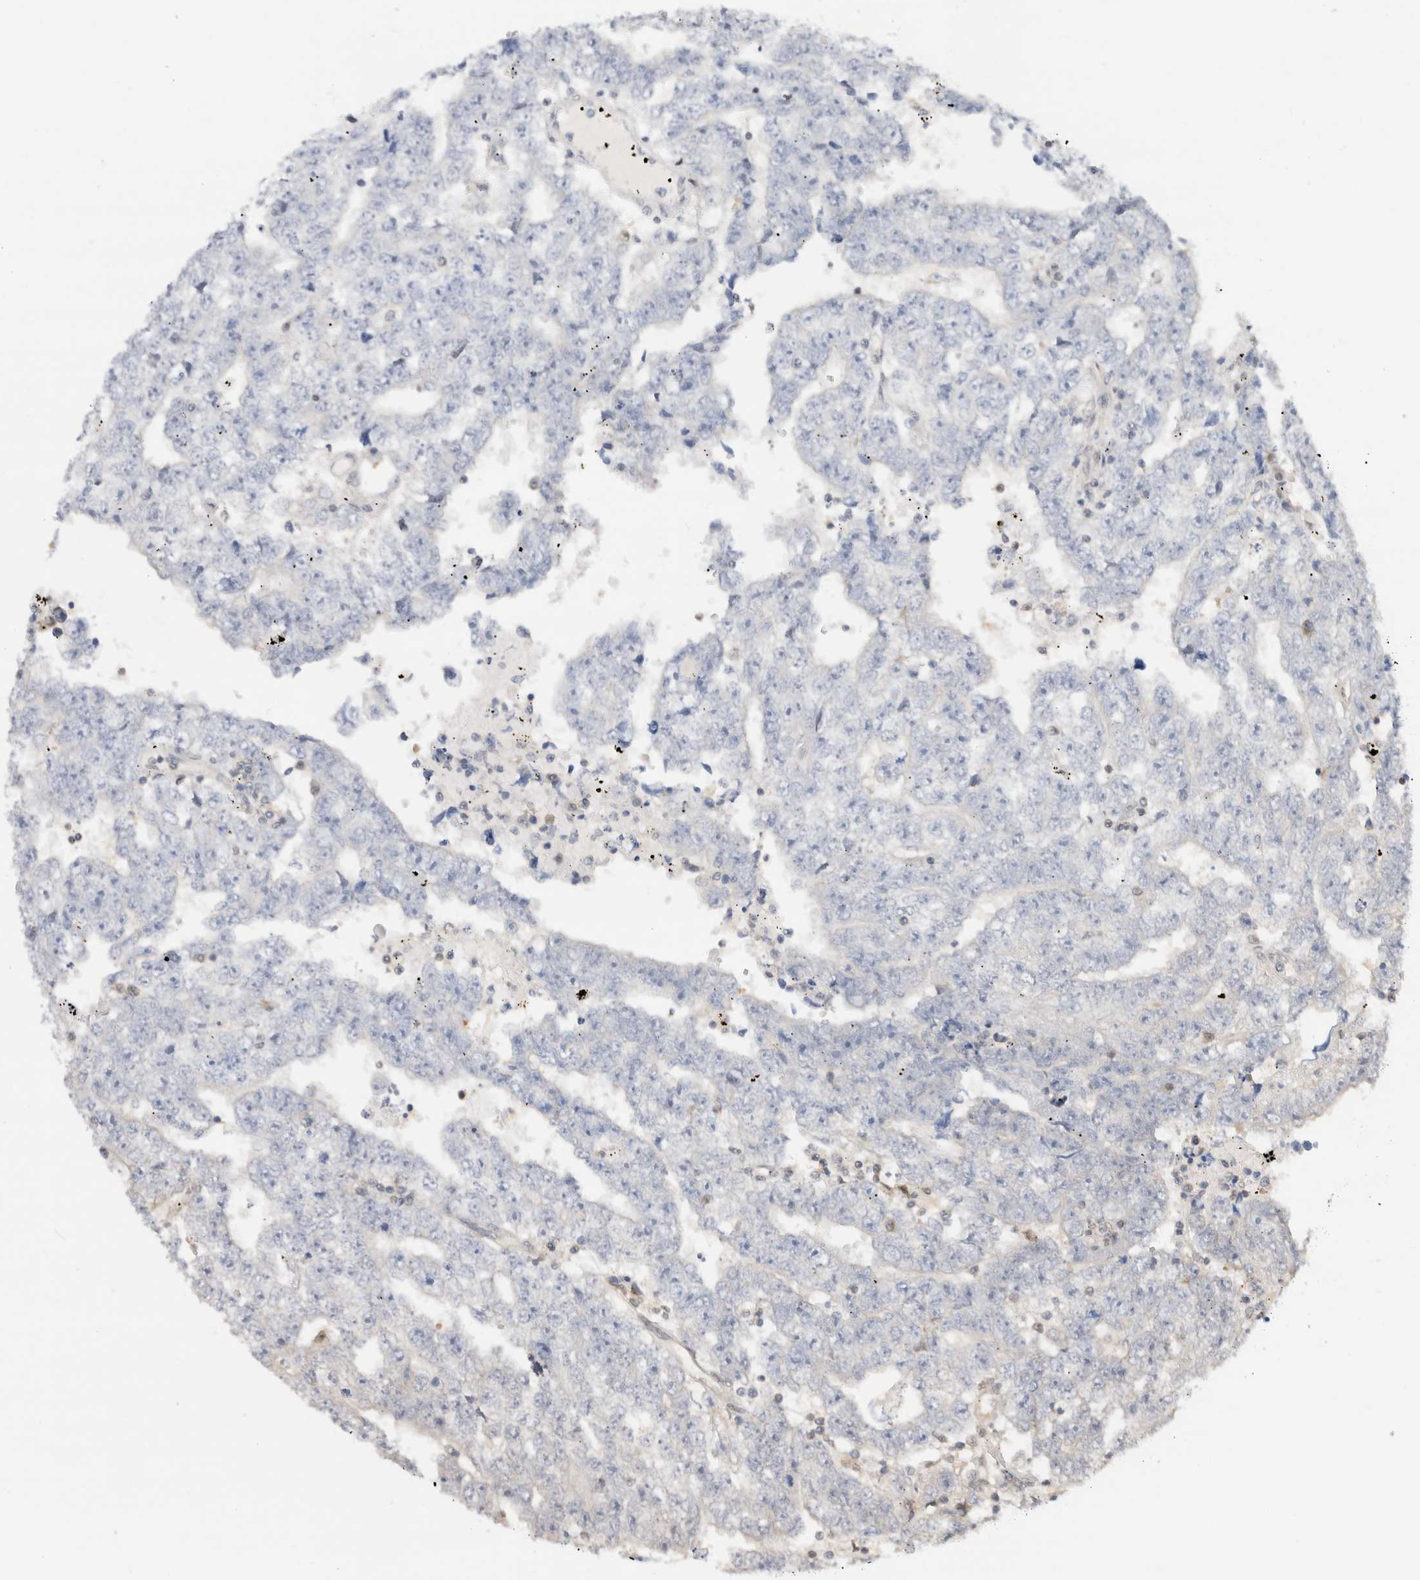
{"staining": {"intensity": "negative", "quantity": "none", "location": "none"}, "tissue": "testis cancer", "cell_type": "Tumor cells", "image_type": "cancer", "snomed": [{"axis": "morphology", "description": "Carcinoma, Embryonal, NOS"}, {"axis": "topography", "description": "Testis"}], "caption": "Immunohistochemical staining of human testis cancer (embryonal carcinoma) exhibits no significant positivity in tumor cells.", "gene": "C17orf97", "patient": {"sex": "male", "age": 25}}